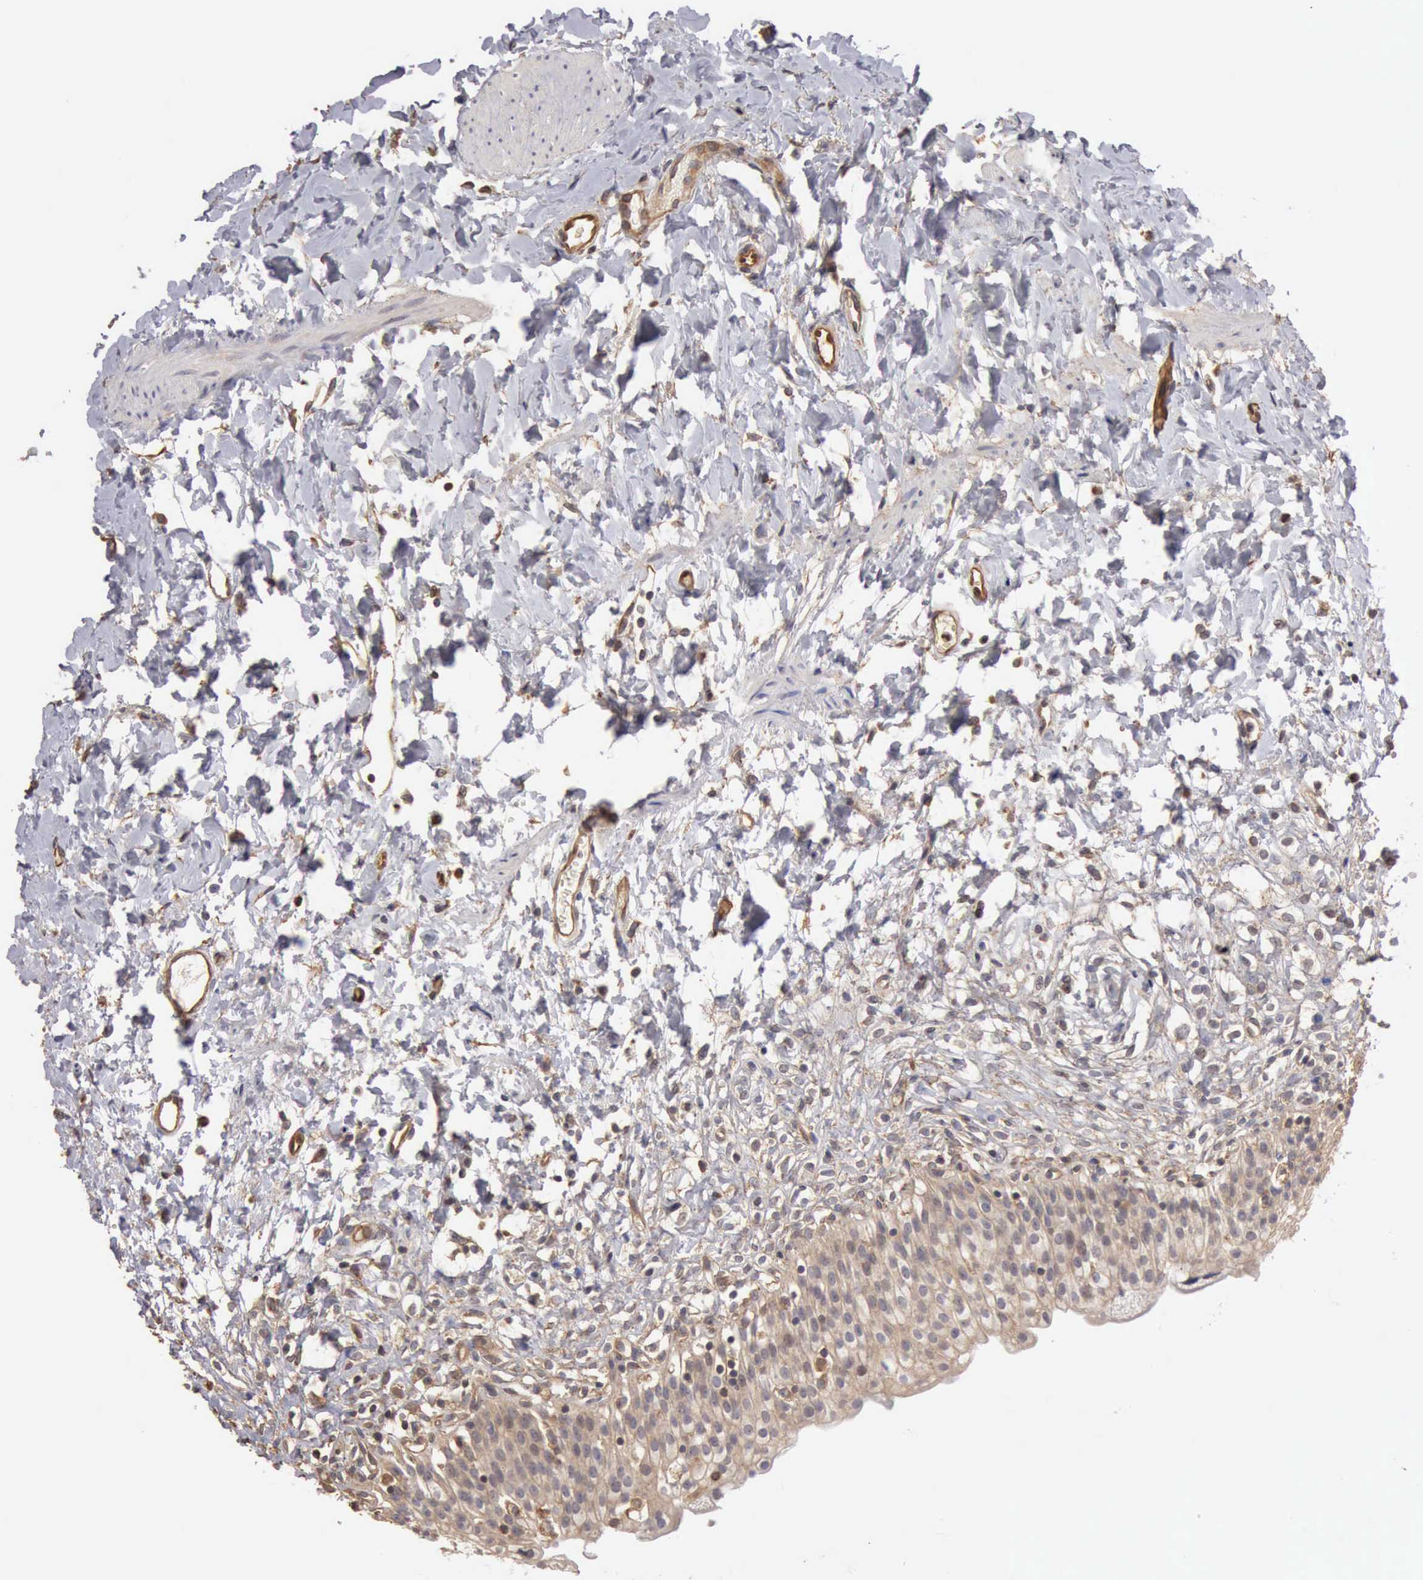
{"staining": {"intensity": "weak", "quantity": "25%-75%", "location": "none"}, "tissue": "urinary bladder", "cell_type": "Urothelial cells", "image_type": "normal", "snomed": [{"axis": "morphology", "description": "Normal tissue, NOS"}, {"axis": "topography", "description": "Urinary bladder"}], "caption": "Brown immunohistochemical staining in unremarkable urinary bladder displays weak None positivity in about 25%-75% of urothelial cells.", "gene": "BMX", "patient": {"sex": "female", "age": 80}}